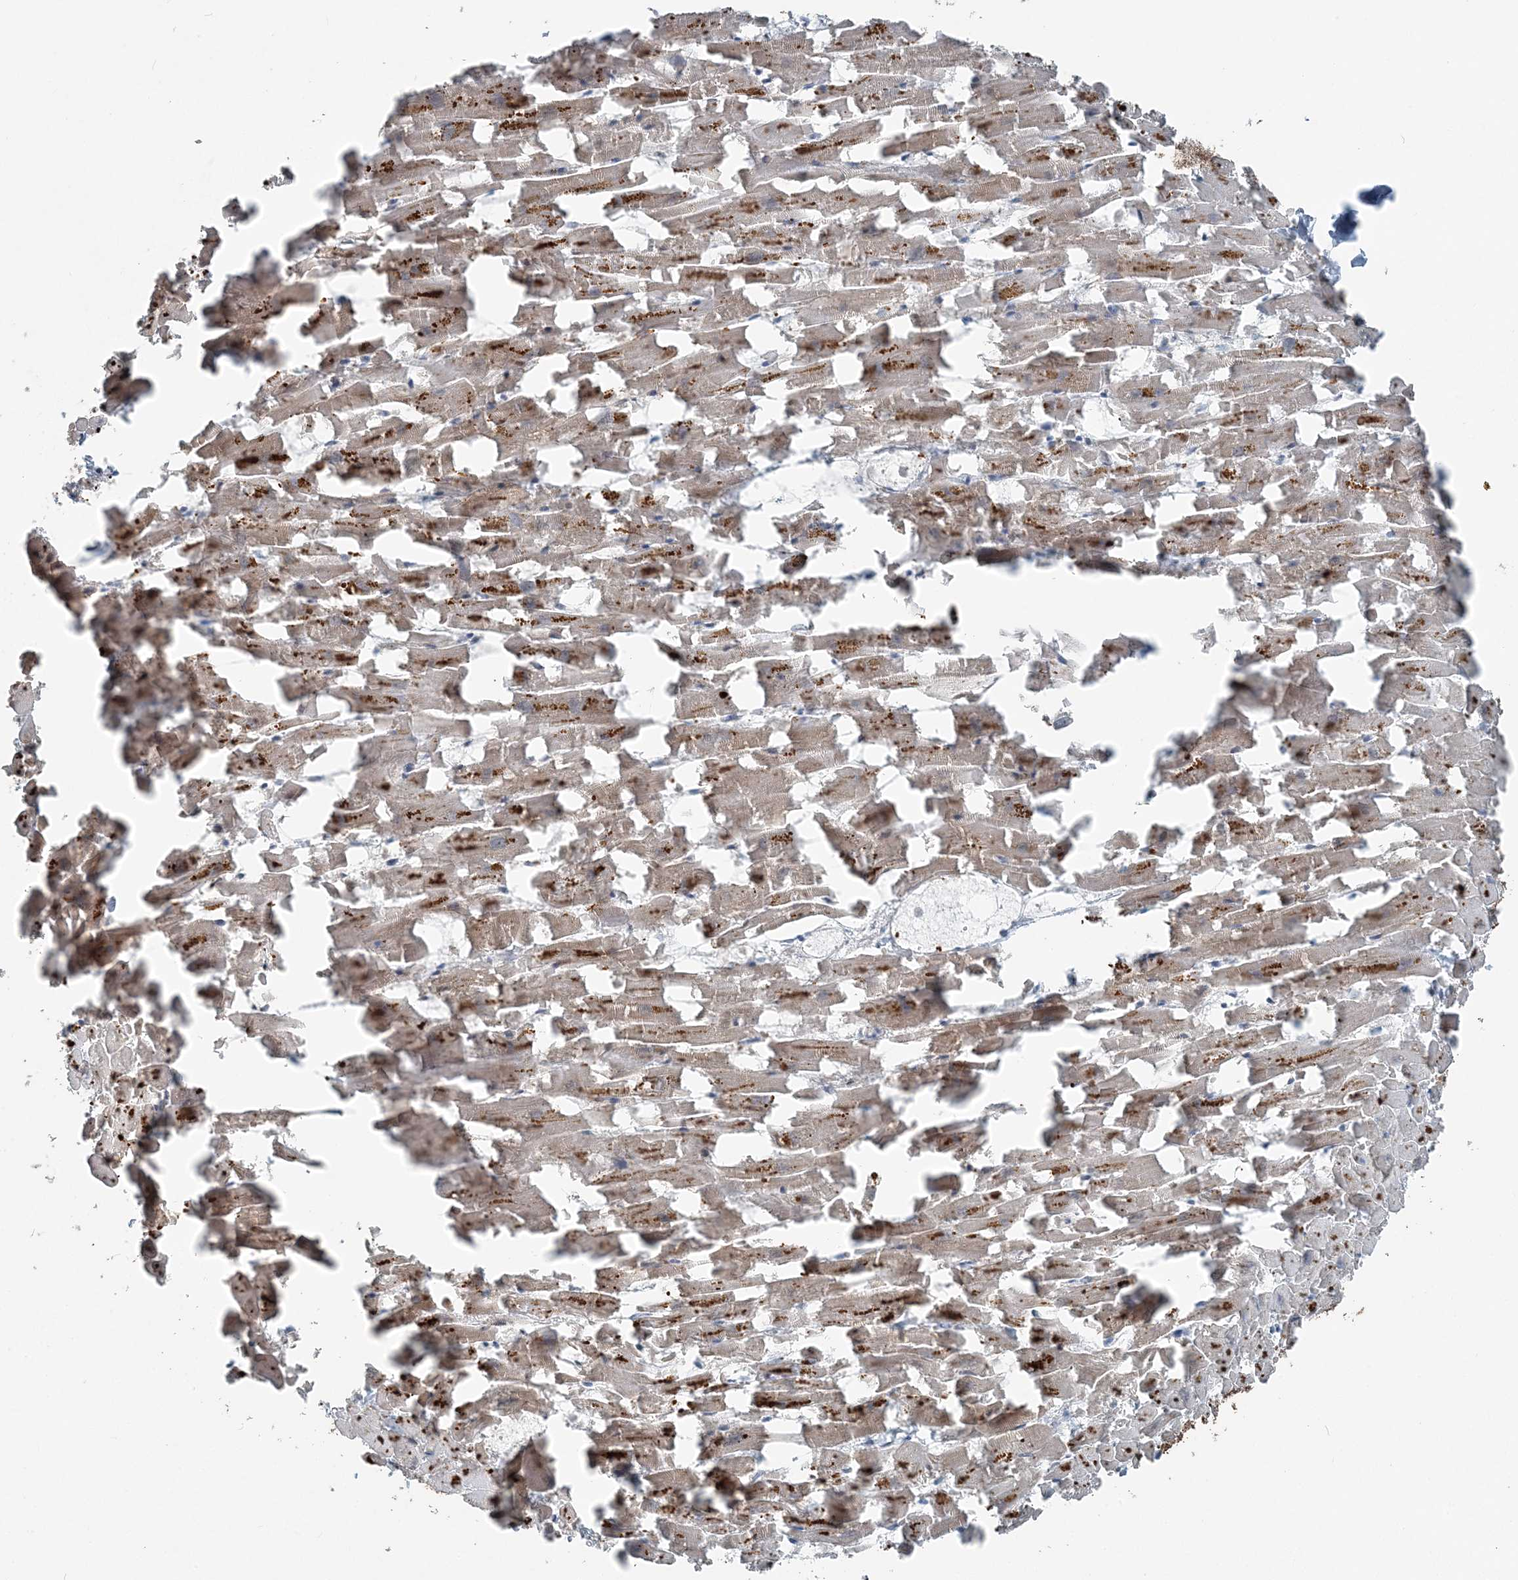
{"staining": {"intensity": "strong", "quantity": ">75%", "location": "cytoplasmic/membranous"}, "tissue": "heart muscle", "cell_type": "Cardiomyocytes", "image_type": "normal", "snomed": [{"axis": "morphology", "description": "Normal tissue, NOS"}, {"axis": "topography", "description": "Heart"}], "caption": "Immunohistochemical staining of unremarkable heart muscle demonstrates strong cytoplasmic/membranous protein staining in approximately >75% of cardiomyocytes.", "gene": "SUCLG1", "patient": {"sex": "female", "age": 64}}